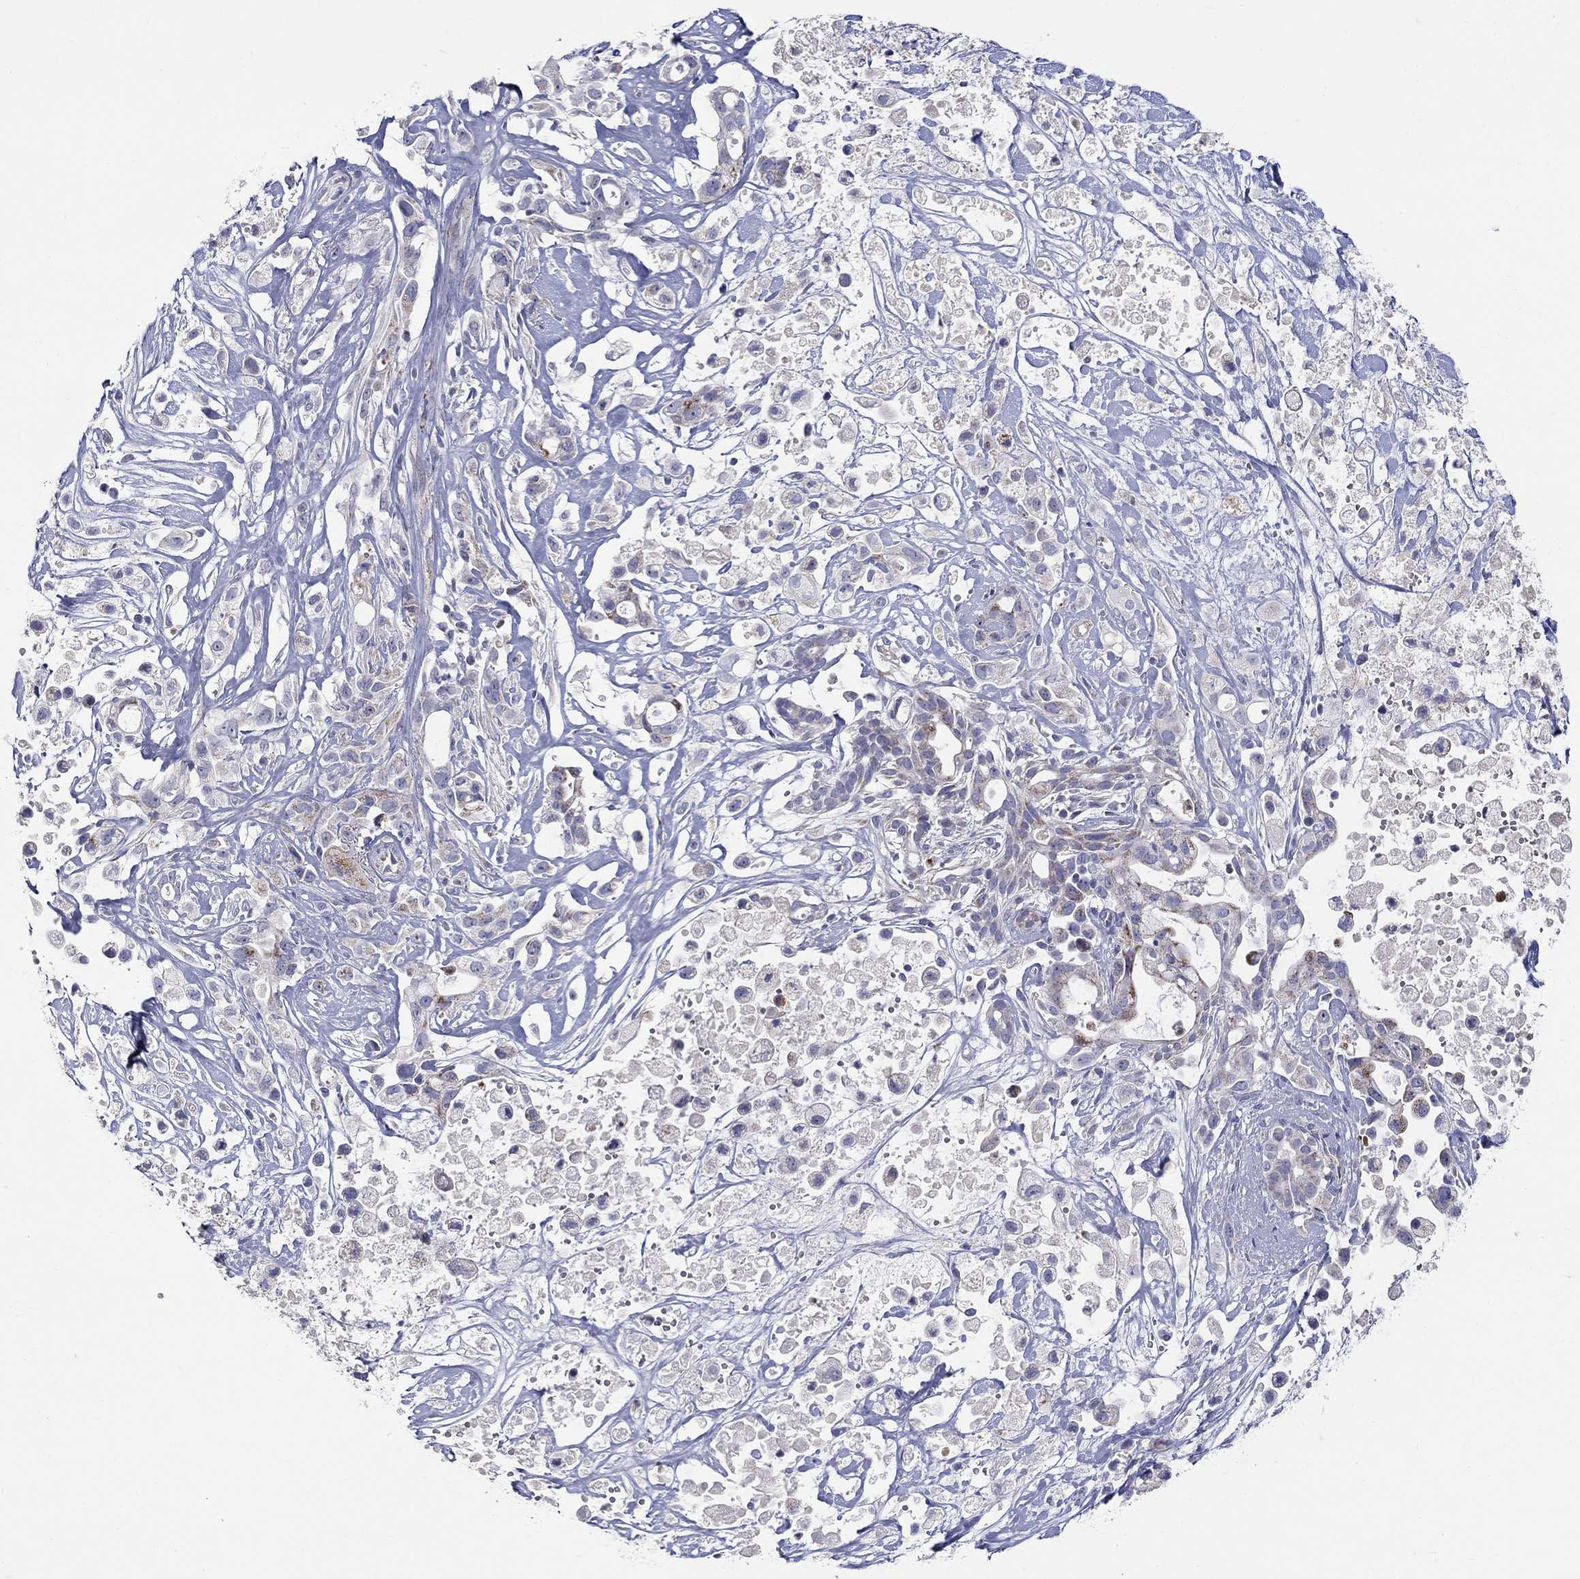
{"staining": {"intensity": "moderate", "quantity": "<25%", "location": "cytoplasmic/membranous"}, "tissue": "pancreatic cancer", "cell_type": "Tumor cells", "image_type": "cancer", "snomed": [{"axis": "morphology", "description": "Adenocarcinoma, NOS"}, {"axis": "topography", "description": "Pancreas"}], "caption": "High-magnification brightfield microscopy of pancreatic adenocarcinoma stained with DAB (3,3'-diaminobenzidine) (brown) and counterstained with hematoxylin (blue). tumor cells exhibit moderate cytoplasmic/membranous expression is present in approximately<25% of cells.", "gene": "HMX2", "patient": {"sex": "male", "age": 44}}